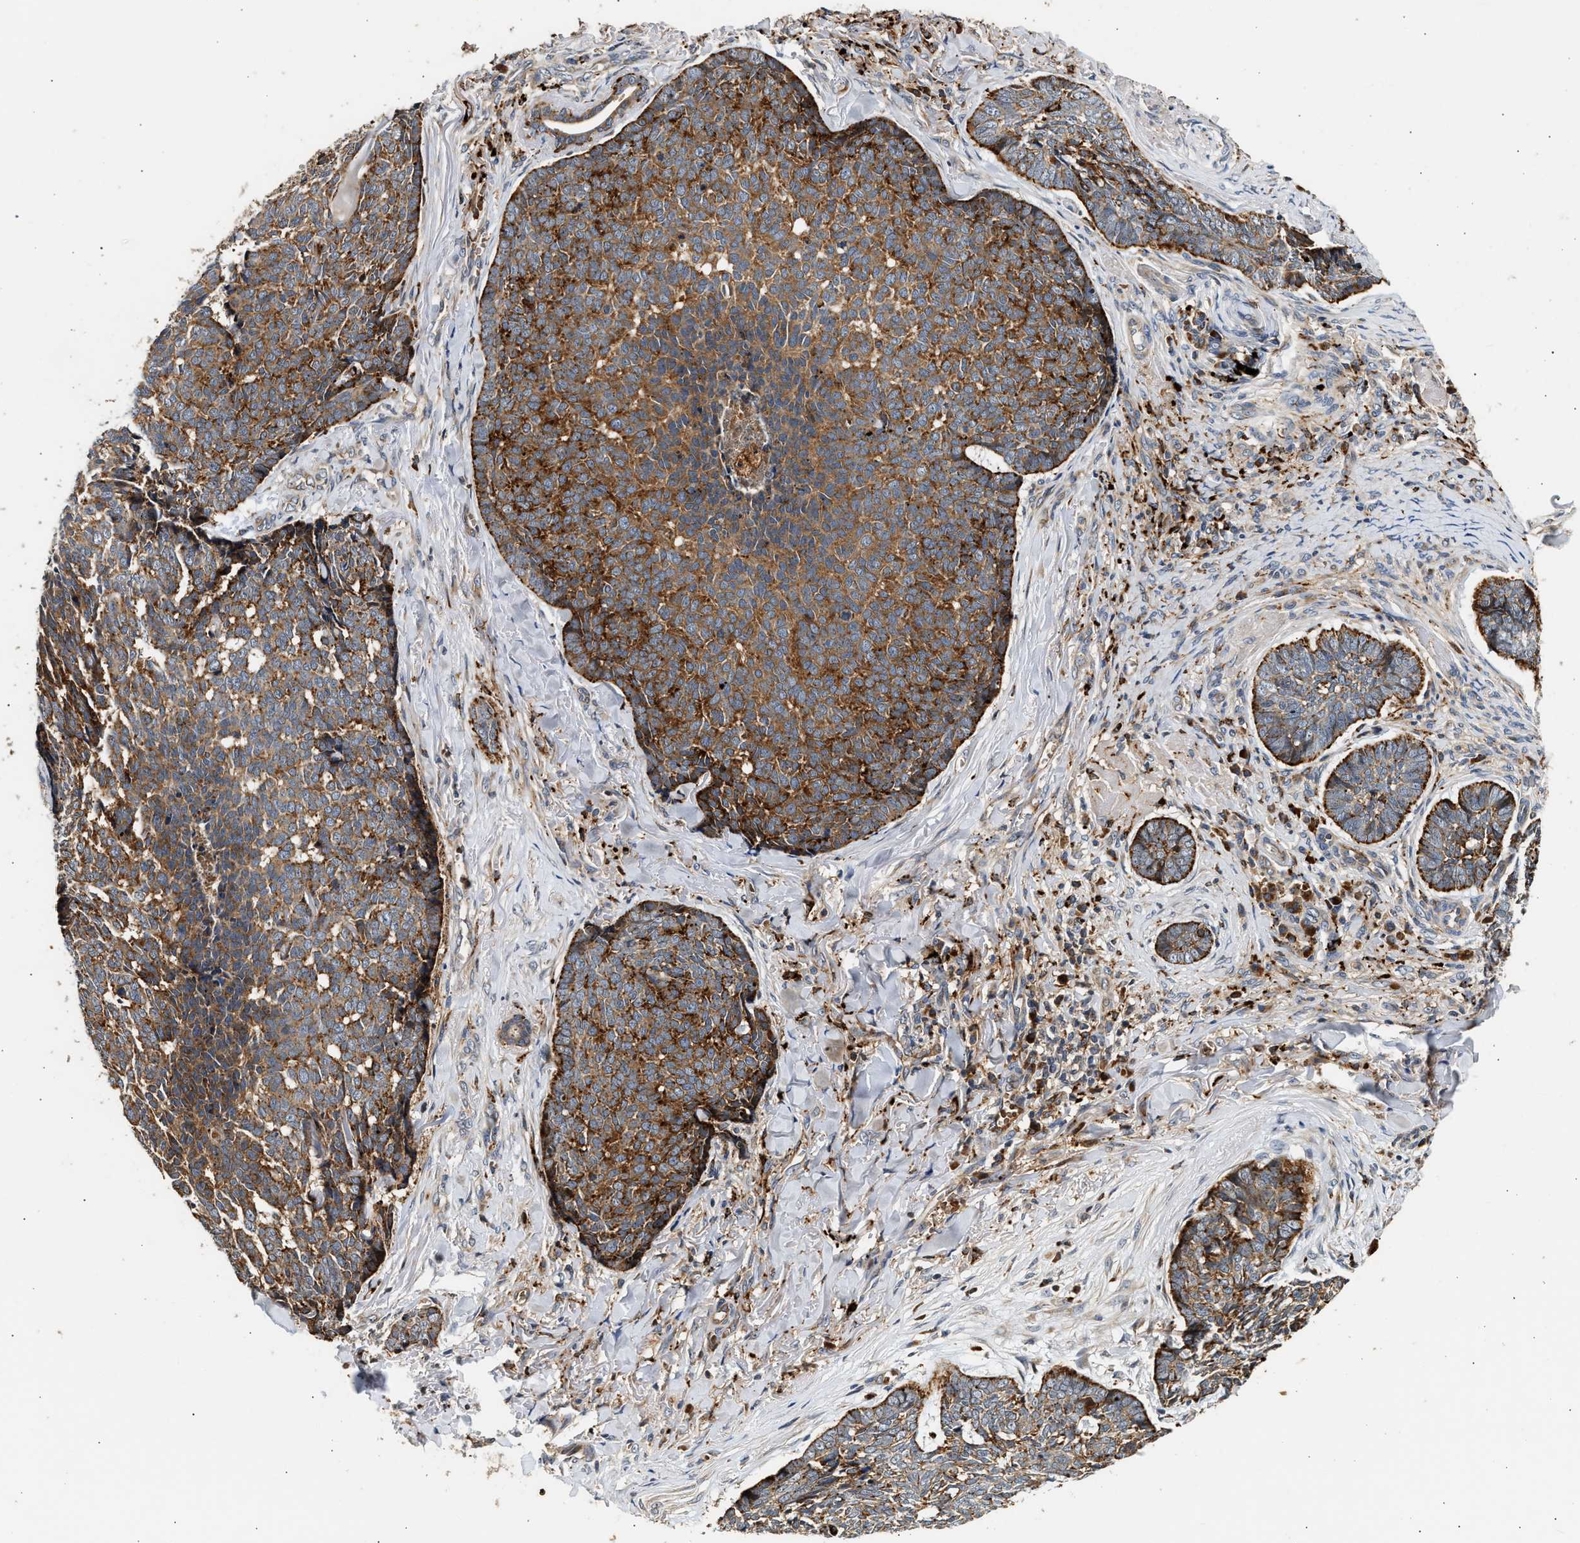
{"staining": {"intensity": "strong", "quantity": ">75%", "location": "cytoplasmic/membranous"}, "tissue": "skin cancer", "cell_type": "Tumor cells", "image_type": "cancer", "snomed": [{"axis": "morphology", "description": "Basal cell carcinoma"}, {"axis": "topography", "description": "Skin"}], "caption": "Human skin cancer stained for a protein (brown) reveals strong cytoplasmic/membranous positive positivity in about >75% of tumor cells.", "gene": "PLD3", "patient": {"sex": "male", "age": 84}}